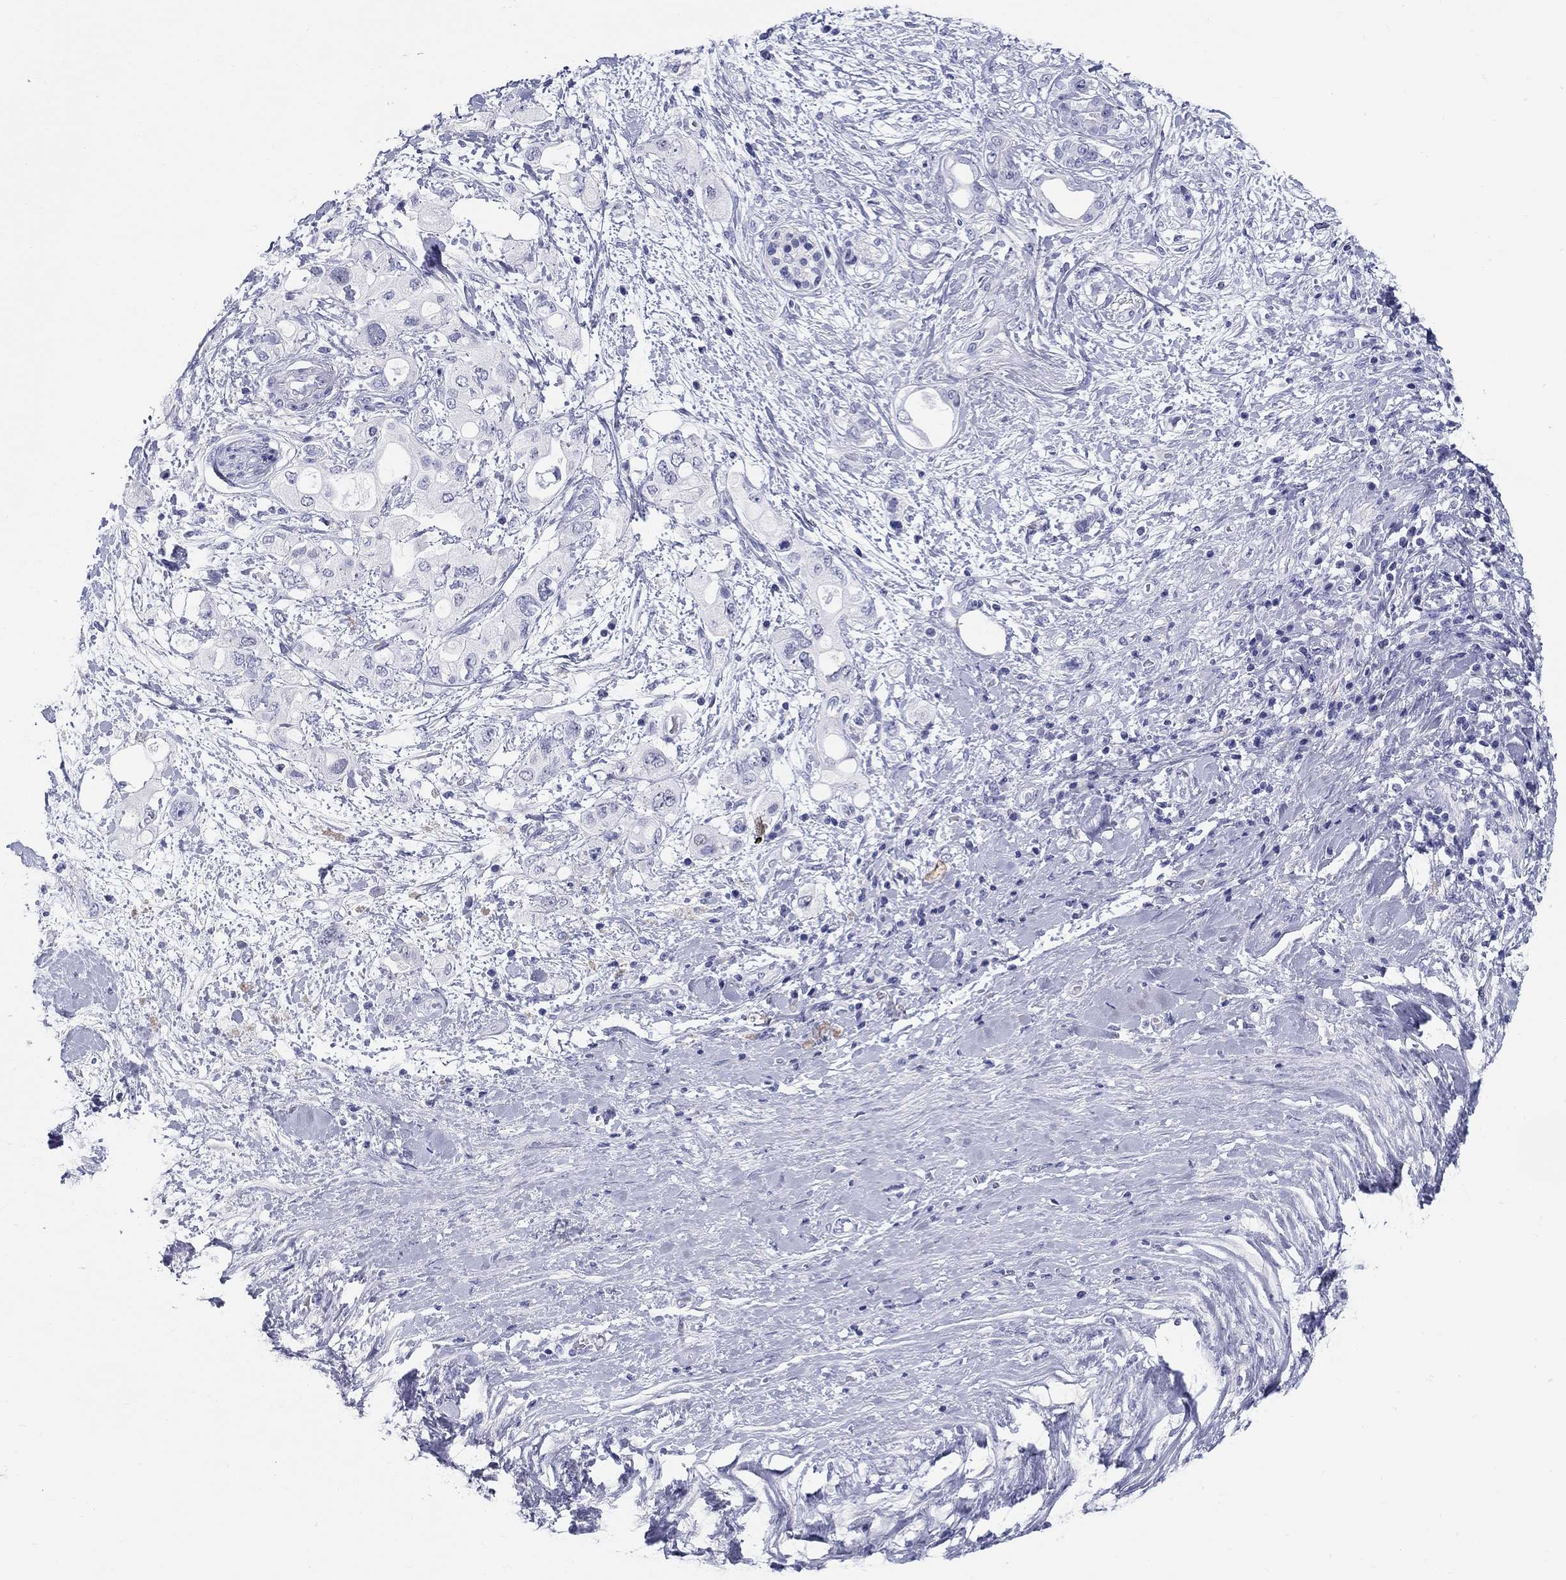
{"staining": {"intensity": "negative", "quantity": "none", "location": "none"}, "tissue": "pancreatic cancer", "cell_type": "Tumor cells", "image_type": "cancer", "snomed": [{"axis": "morphology", "description": "Adenocarcinoma, NOS"}, {"axis": "topography", "description": "Pancreas"}], "caption": "DAB immunohistochemical staining of human pancreatic cancer demonstrates no significant expression in tumor cells.", "gene": "LAMP5", "patient": {"sex": "female", "age": 56}}